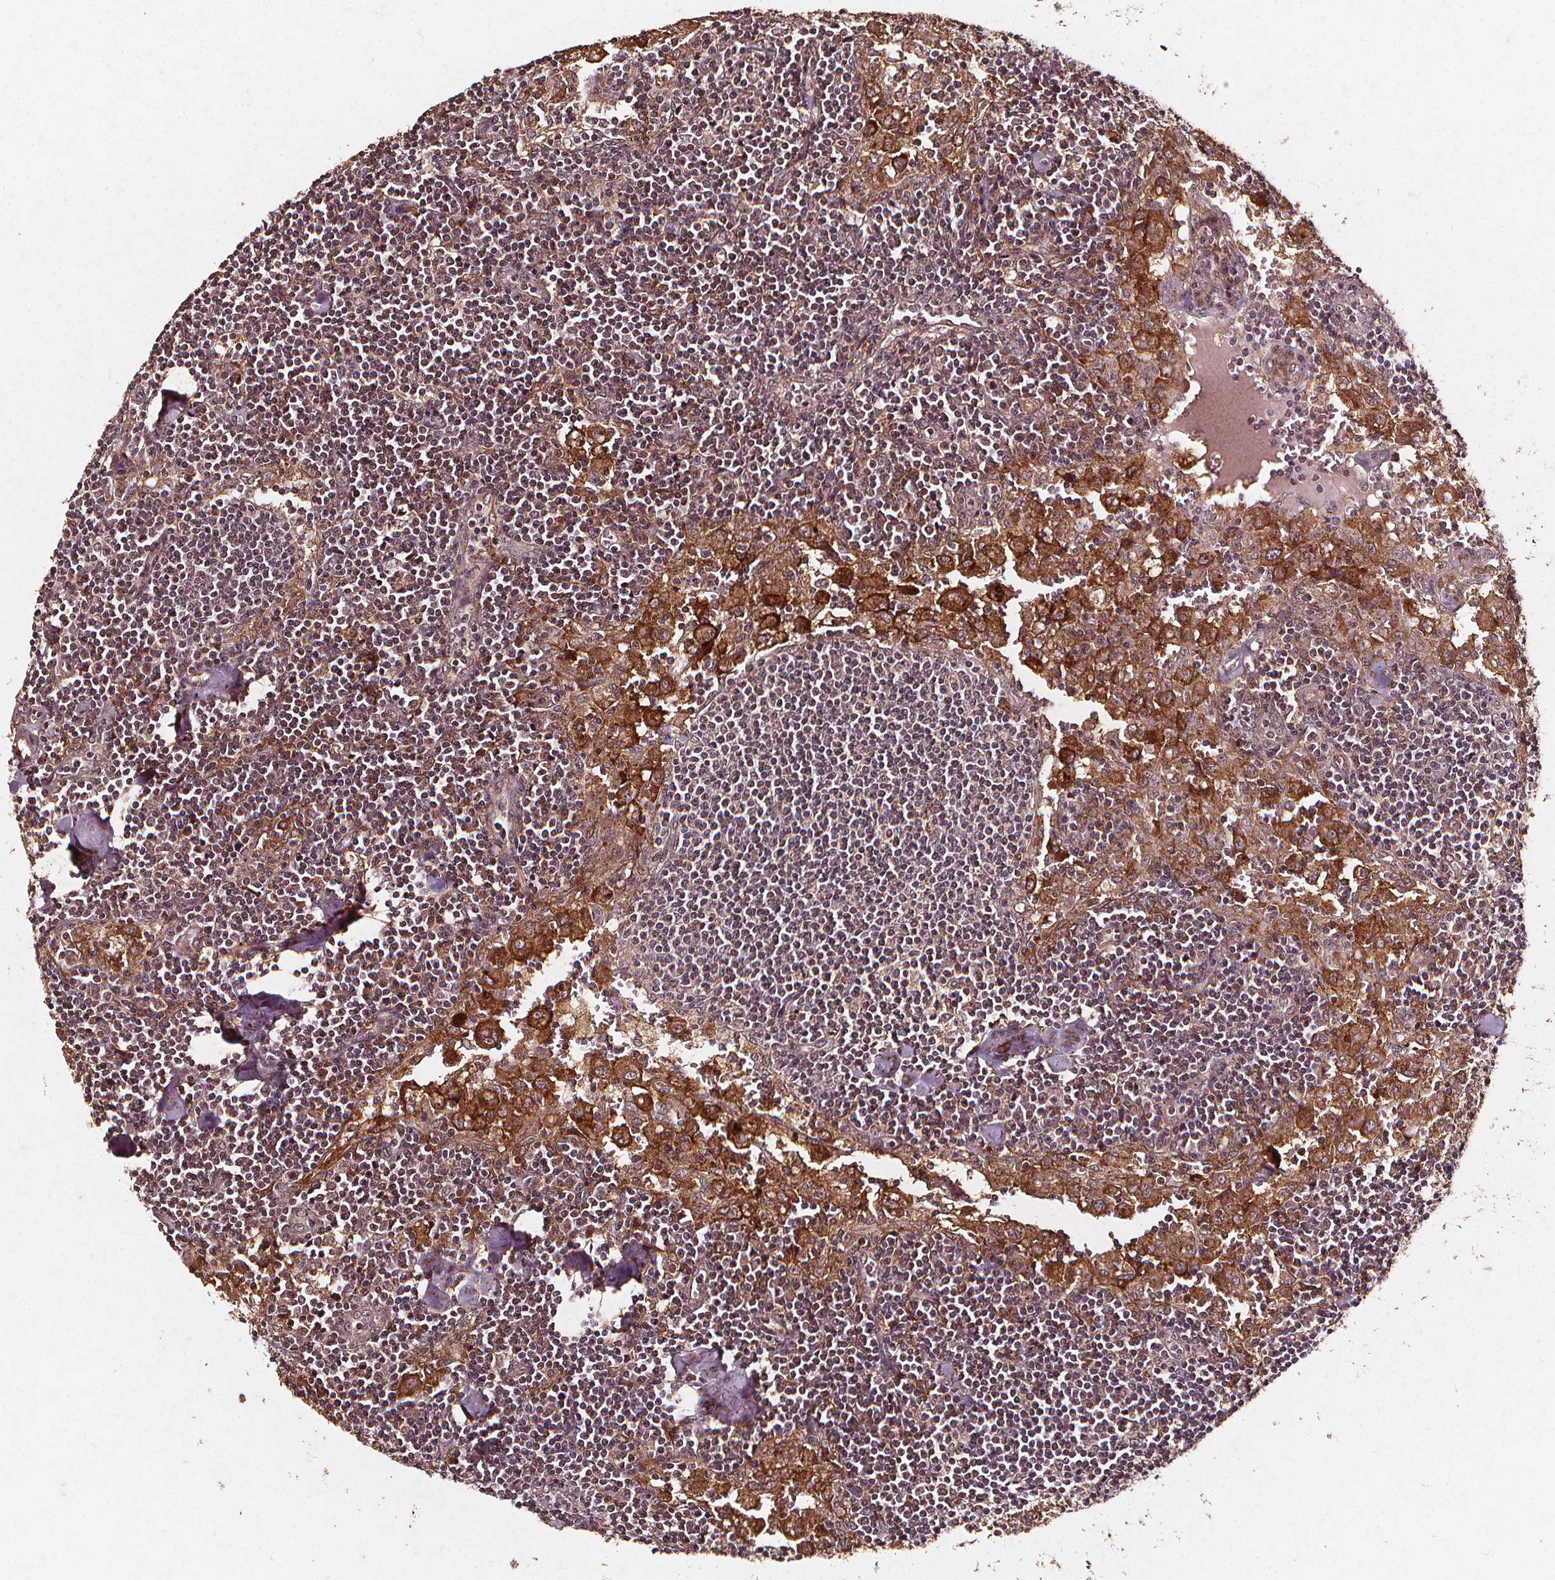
{"staining": {"intensity": "moderate", "quantity": "25%-75%", "location": "cytoplasmic/membranous"}, "tissue": "lymph node", "cell_type": "Germinal center cells", "image_type": "normal", "snomed": [{"axis": "morphology", "description": "Normal tissue, NOS"}, {"axis": "topography", "description": "Lymph node"}], "caption": "Immunohistochemistry micrograph of unremarkable lymph node: human lymph node stained using immunohistochemistry demonstrates medium levels of moderate protein expression localized specifically in the cytoplasmic/membranous of germinal center cells, appearing as a cytoplasmic/membranous brown color.", "gene": "ABCA1", "patient": {"sex": "male", "age": 55}}